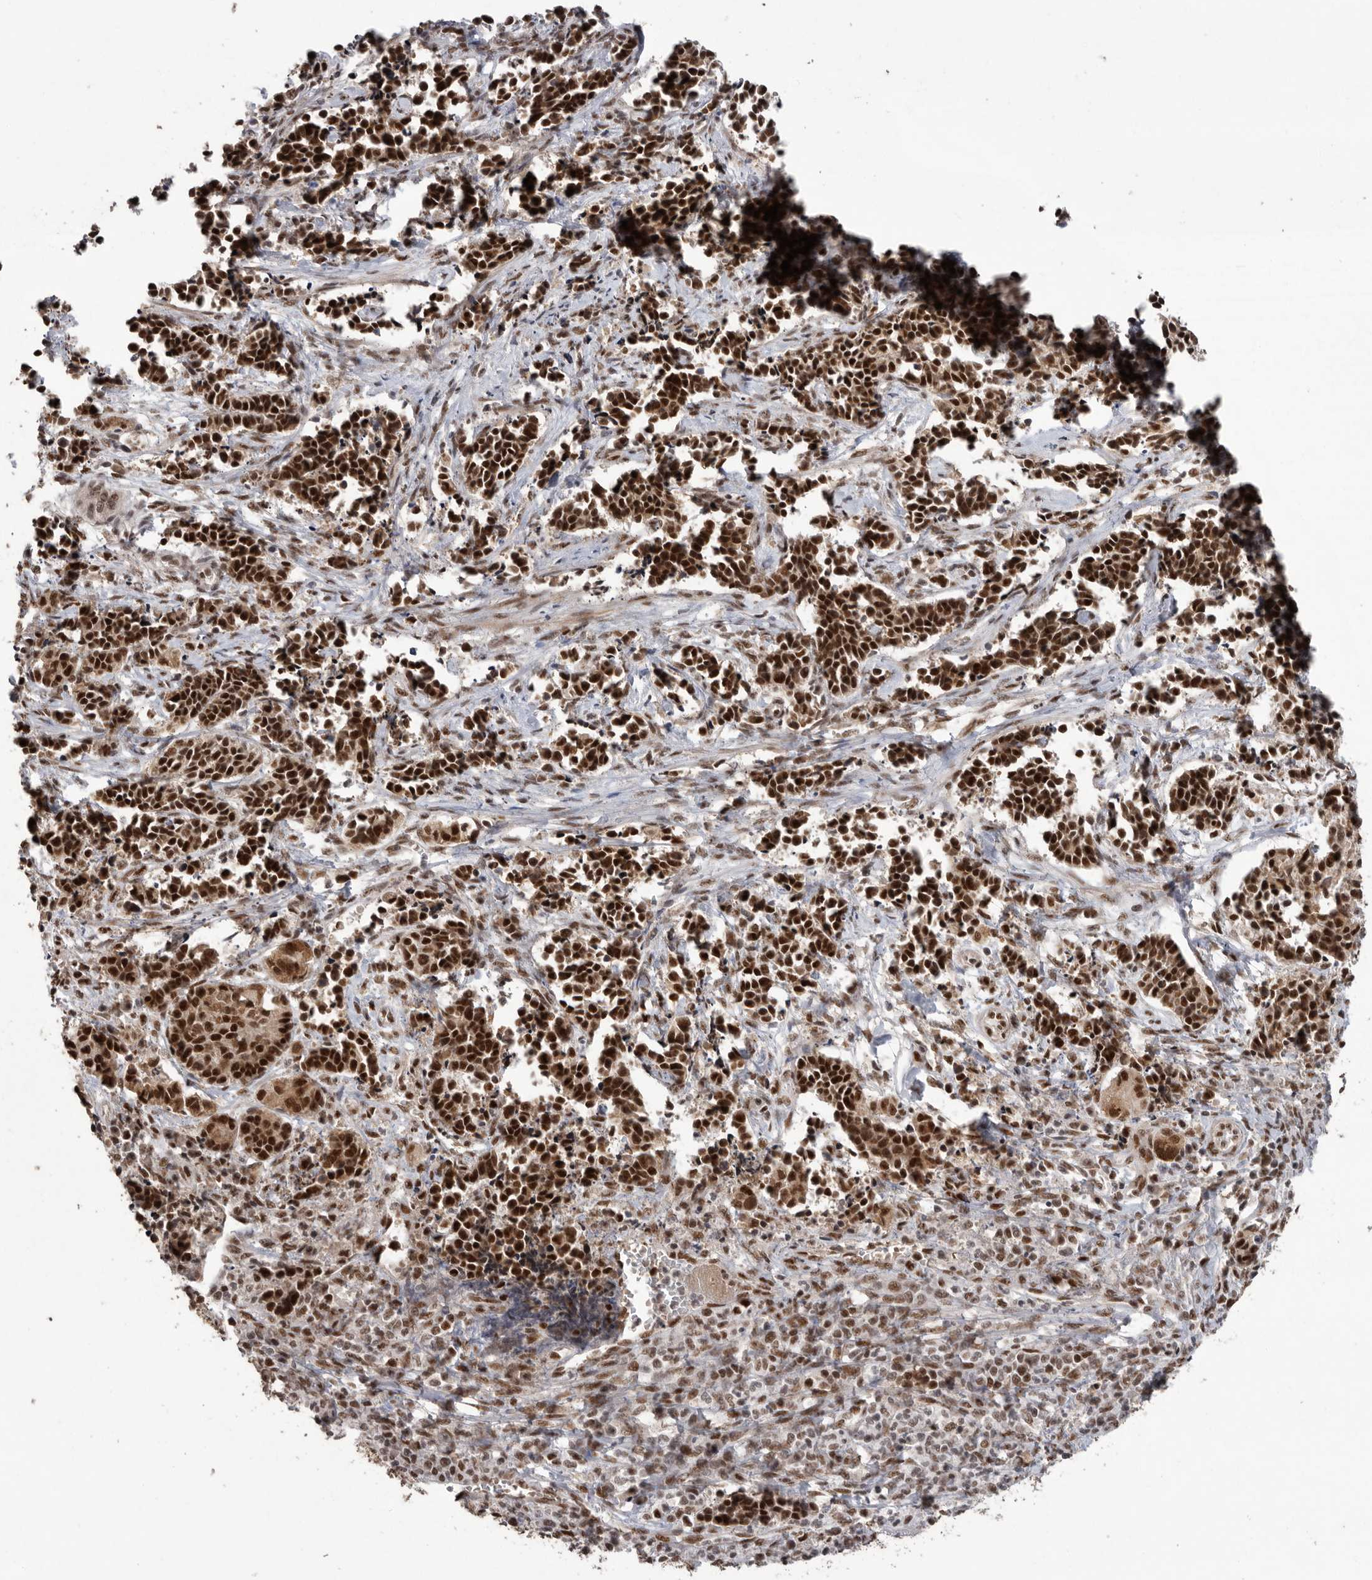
{"staining": {"intensity": "strong", "quantity": ">75%", "location": "nuclear"}, "tissue": "cervical cancer", "cell_type": "Tumor cells", "image_type": "cancer", "snomed": [{"axis": "morphology", "description": "Normal tissue, NOS"}, {"axis": "morphology", "description": "Squamous cell carcinoma, NOS"}, {"axis": "topography", "description": "Cervix"}], "caption": "Protein expression analysis of human cervical squamous cell carcinoma reveals strong nuclear positivity in approximately >75% of tumor cells.", "gene": "PPP1R10", "patient": {"sex": "female", "age": 35}}